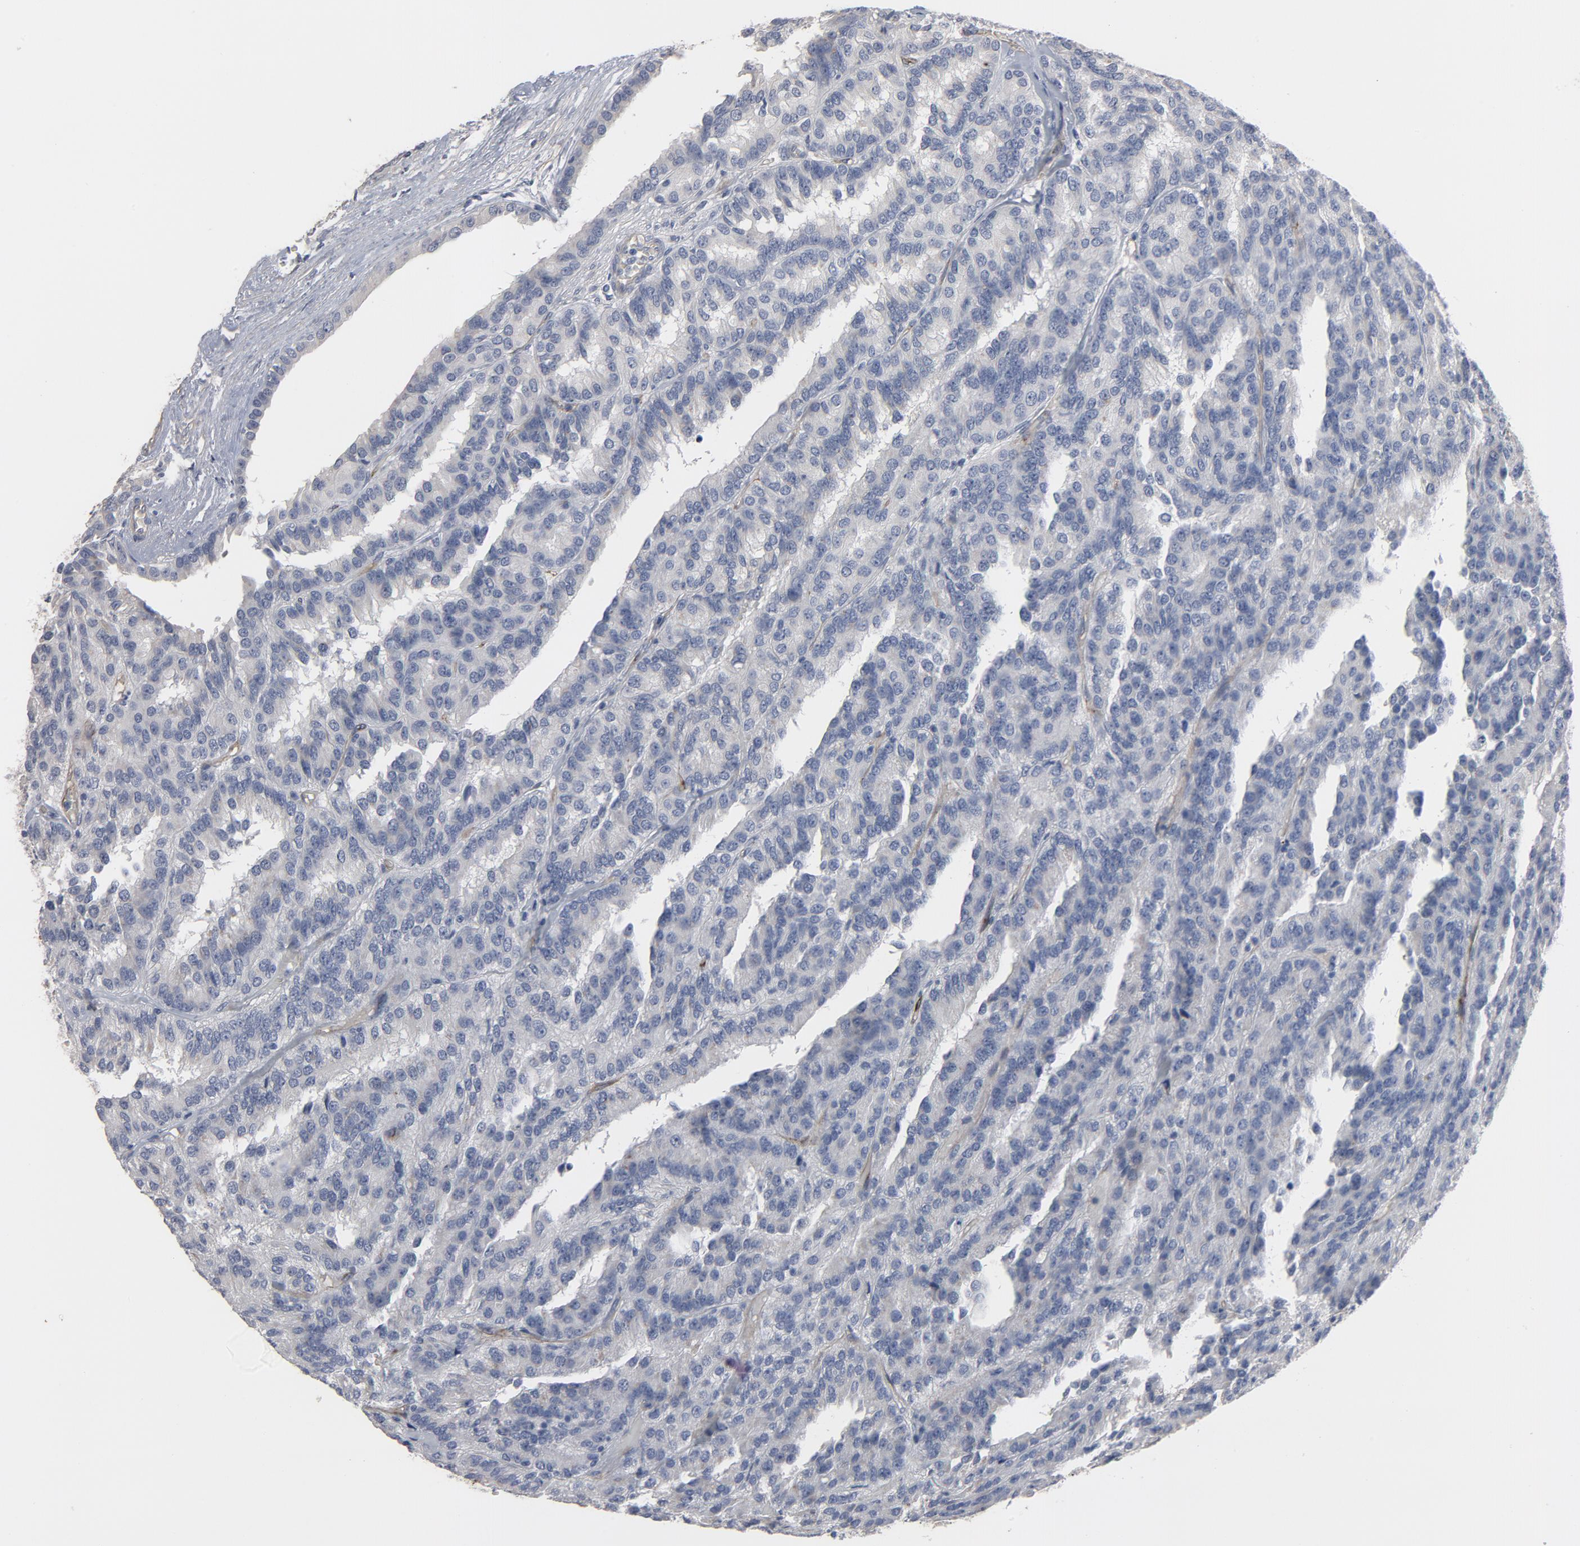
{"staining": {"intensity": "negative", "quantity": "none", "location": "none"}, "tissue": "renal cancer", "cell_type": "Tumor cells", "image_type": "cancer", "snomed": [{"axis": "morphology", "description": "Adenocarcinoma, NOS"}, {"axis": "topography", "description": "Kidney"}], "caption": "The IHC histopathology image has no significant expression in tumor cells of renal cancer (adenocarcinoma) tissue.", "gene": "KDR", "patient": {"sex": "male", "age": 46}}